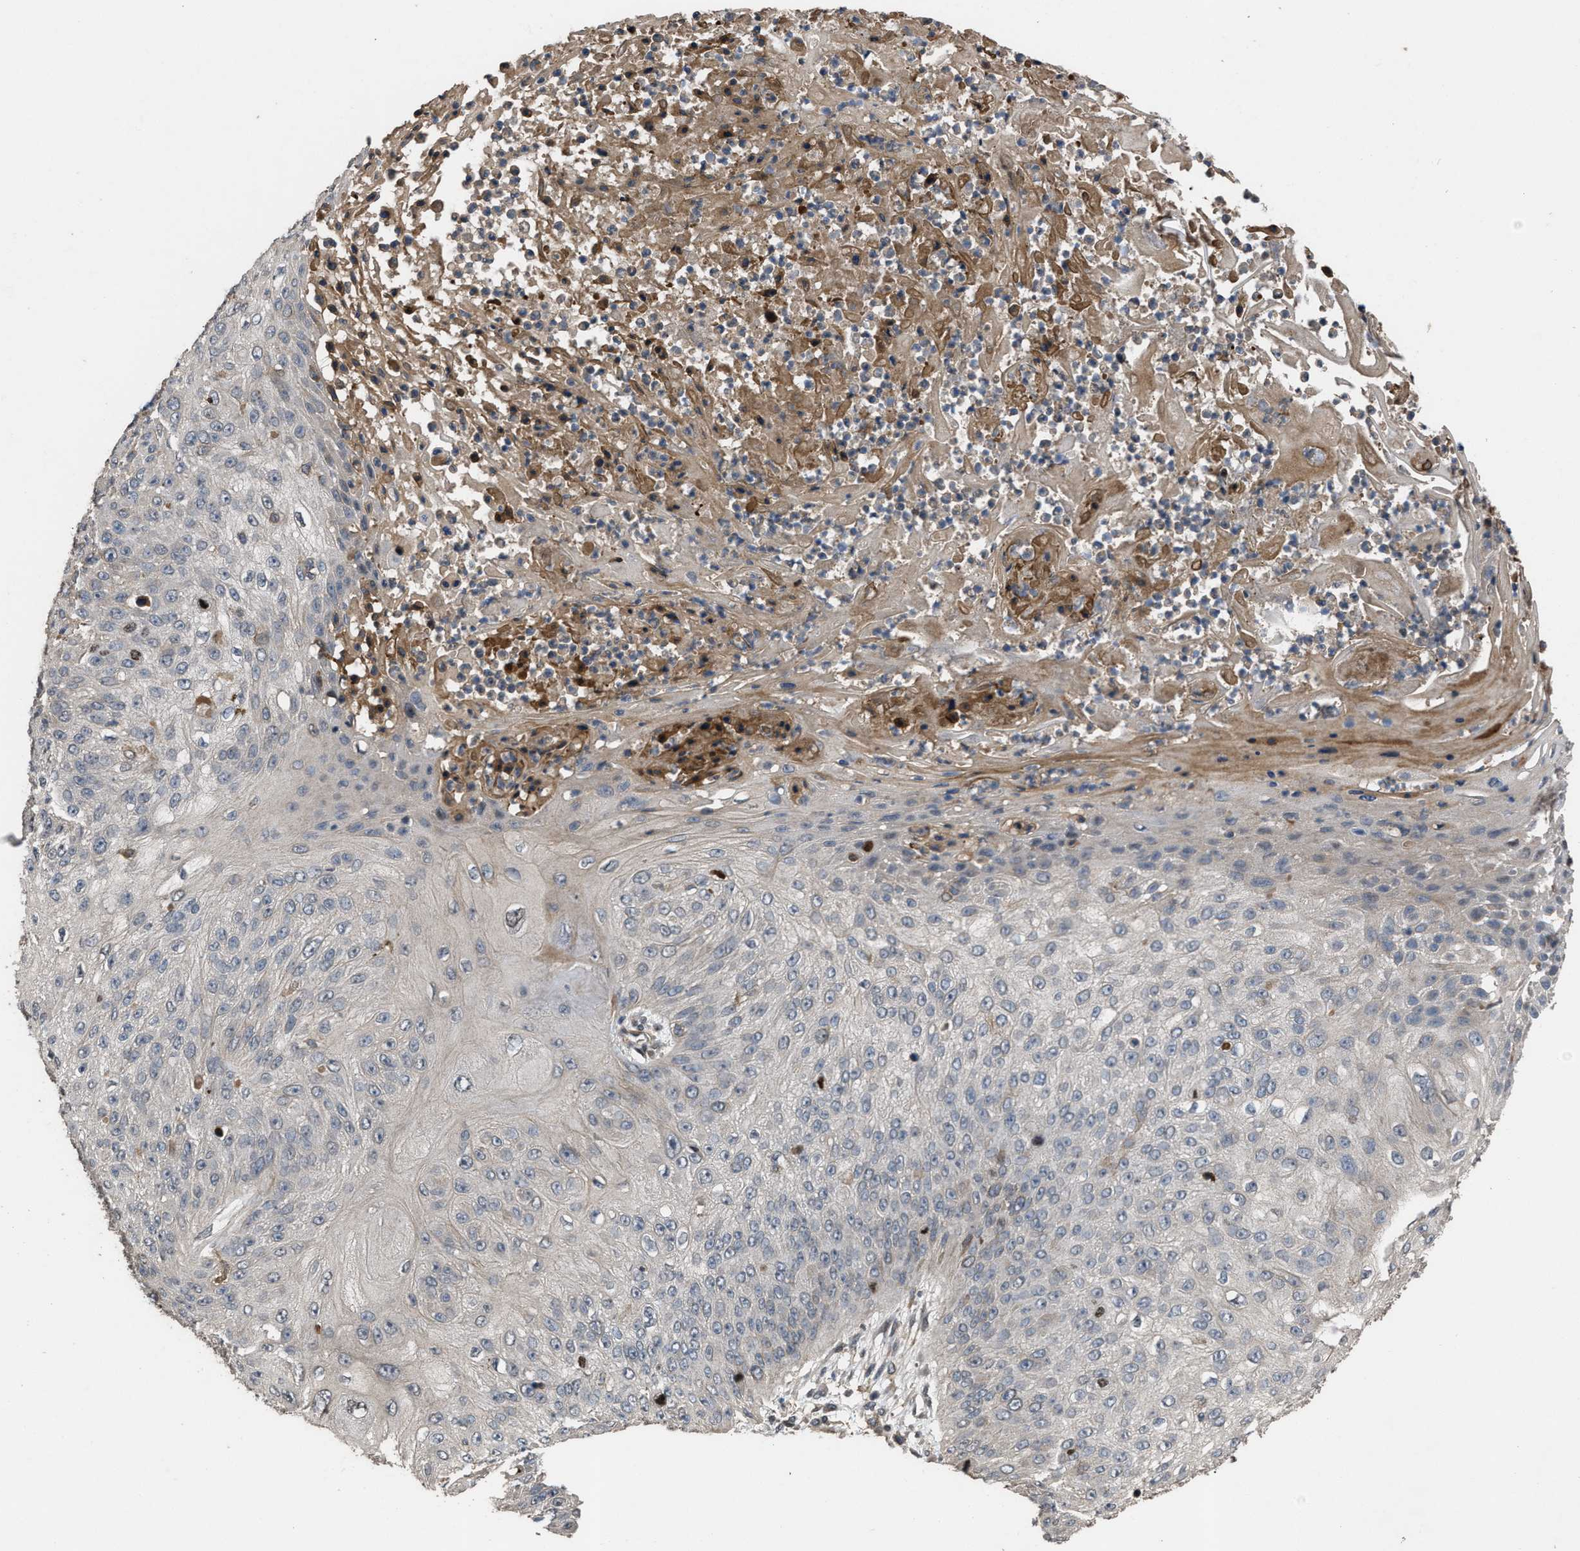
{"staining": {"intensity": "negative", "quantity": "none", "location": "none"}, "tissue": "skin cancer", "cell_type": "Tumor cells", "image_type": "cancer", "snomed": [{"axis": "morphology", "description": "Squamous cell carcinoma, NOS"}, {"axis": "topography", "description": "Skin"}], "caption": "A photomicrograph of human skin squamous cell carcinoma is negative for staining in tumor cells. The staining is performed using DAB (3,3'-diaminobenzidine) brown chromogen with nuclei counter-stained in using hematoxylin.", "gene": "UTRN", "patient": {"sex": "female", "age": 80}}